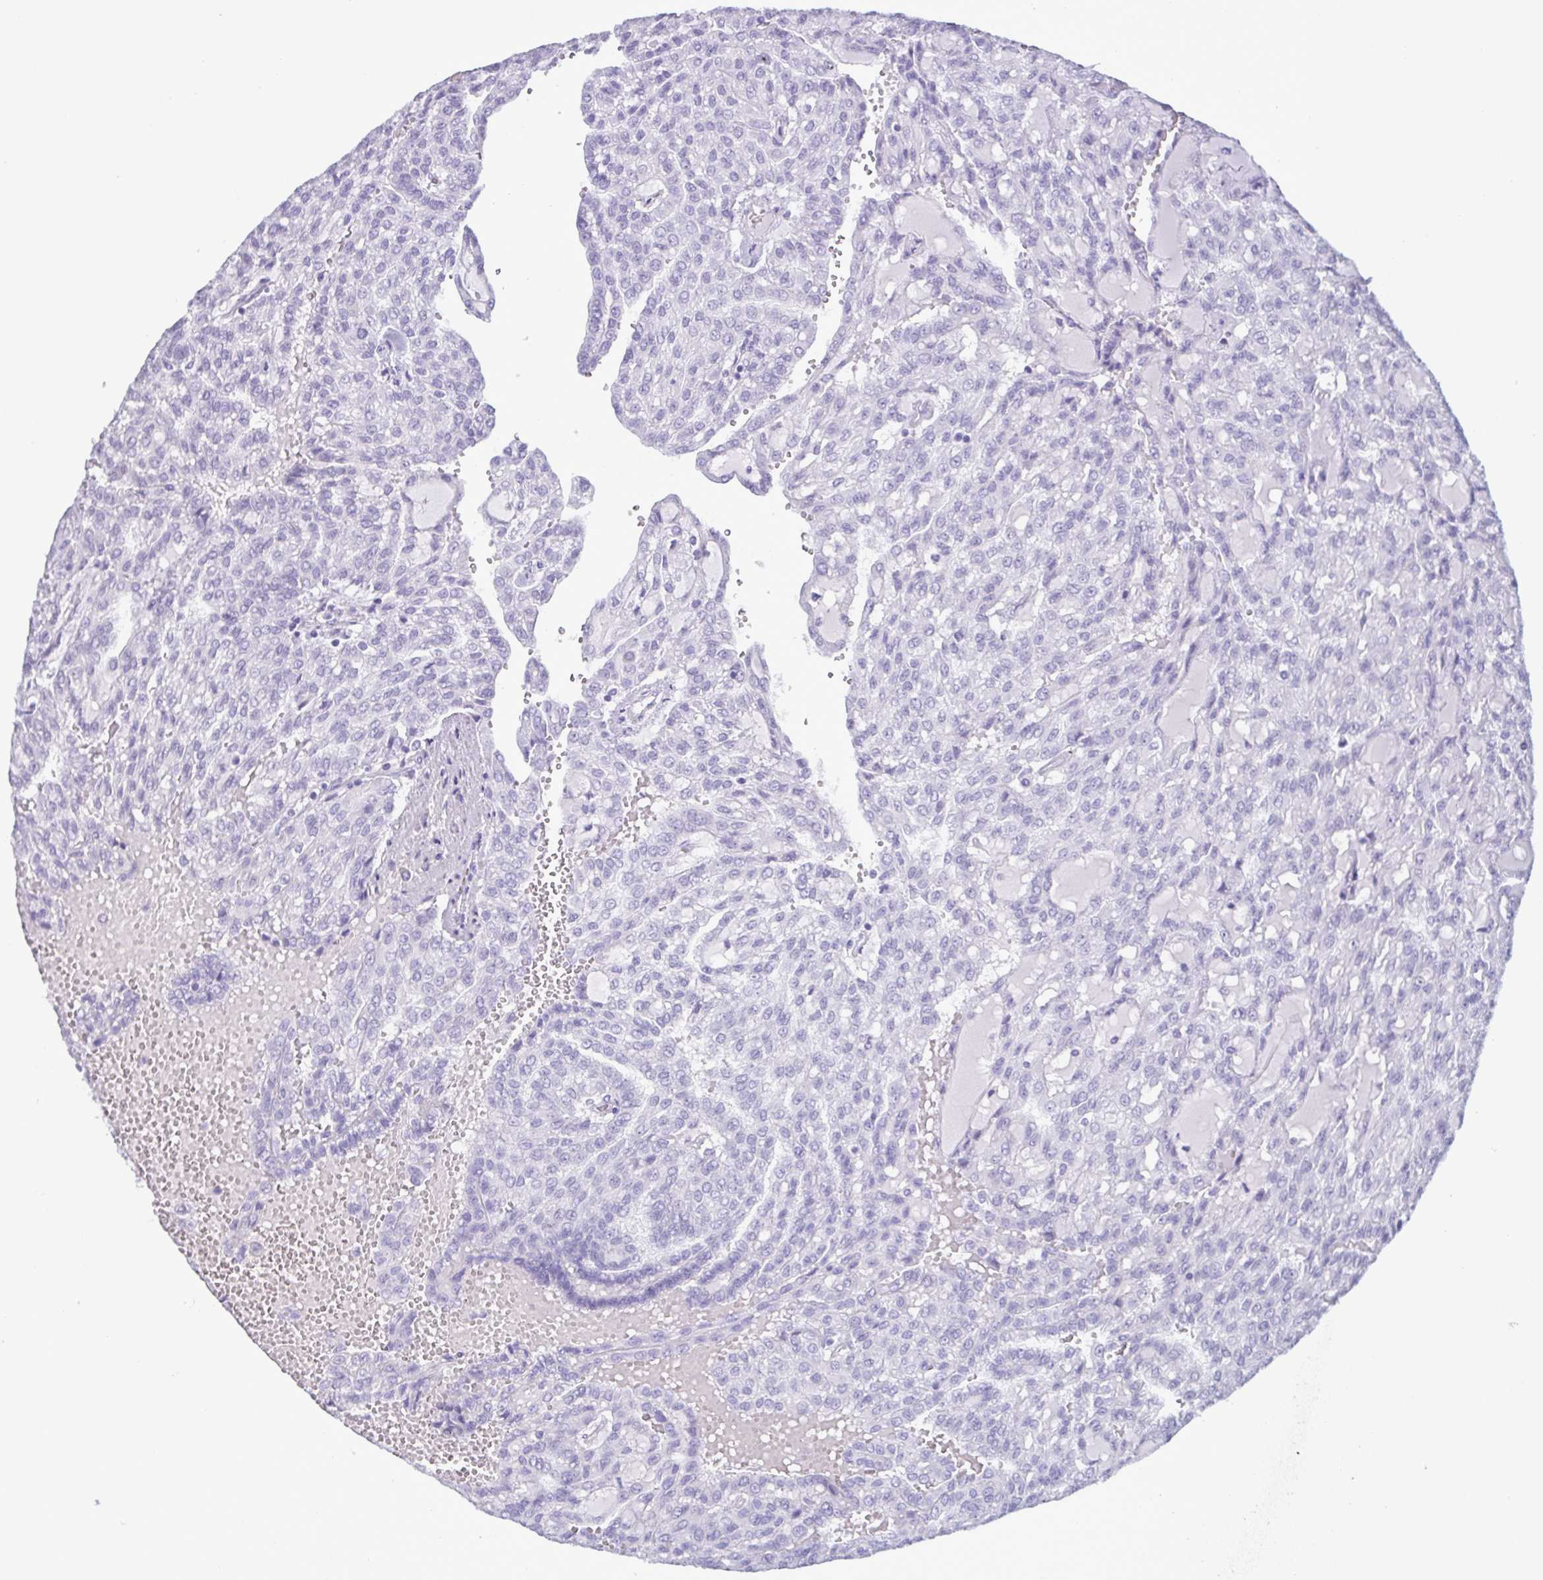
{"staining": {"intensity": "negative", "quantity": "none", "location": "none"}, "tissue": "renal cancer", "cell_type": "Tumor cells", "image_type": "cancer", "snomed": [{"axis": "morphology", "description": "Adenocarcinoma, NOS"}, {"axis": "topography", "description": "Kidney"}], "caption": "Protein analysis of adenocarcinoma (renal) shows no significant positivity in tumor cells.", "gene": "LTF", "patient": {"sex": "male", "age": 63}}